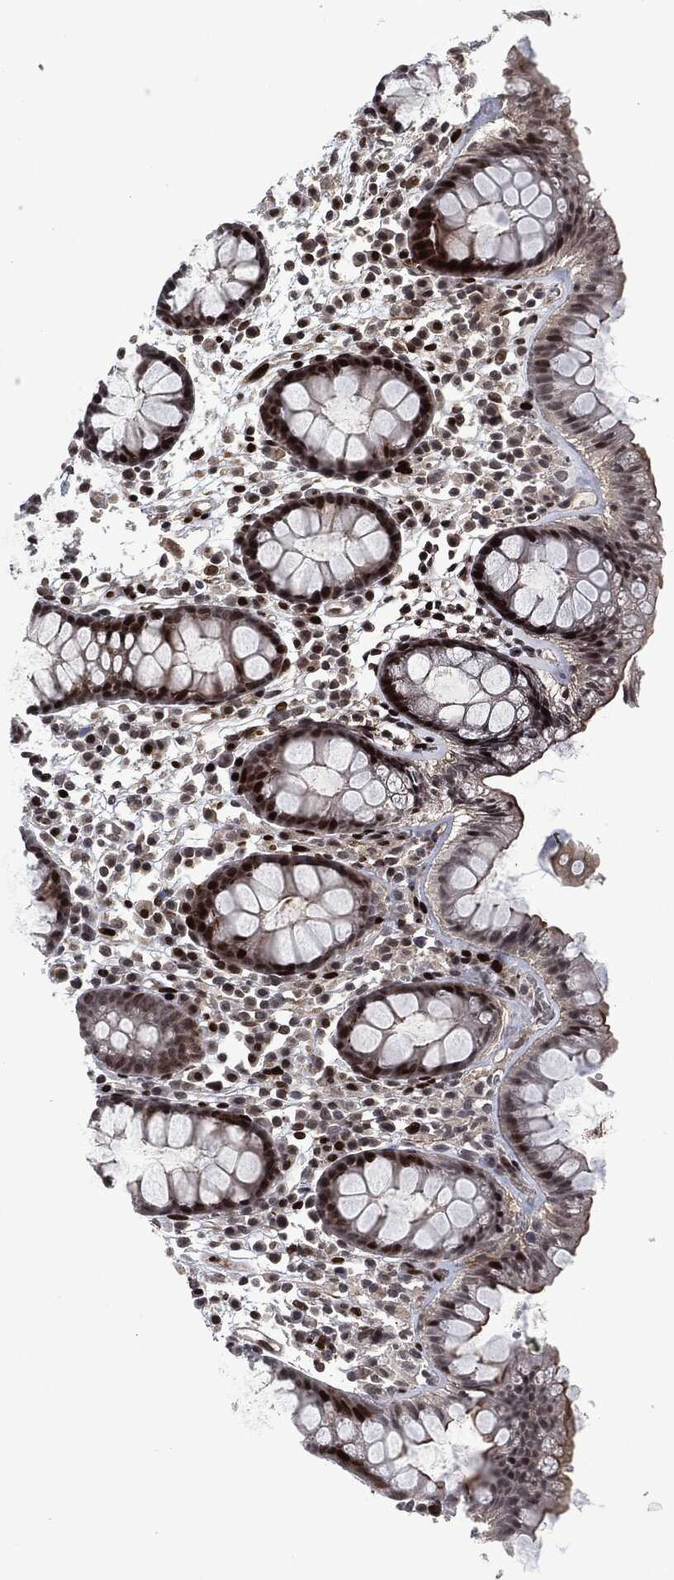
{"staining": {"intensity": "negative", "quantity": "none", "location": "none"}, "tissue": "colon", "cell_type": "Endothelial cells", "image_type": "normal", "snomed": [{"axis": "morphology", "description": "Normal tissue, NOS"}, {"axis": "topography", "description": "Colon"}], "caption": "This is a image of immunohistochemistry (IHC) staining of normal colon, which shows no positivity in endothelial cells.", "gene": "EGFR", "patient": {"sex": "male", "age": 76}}